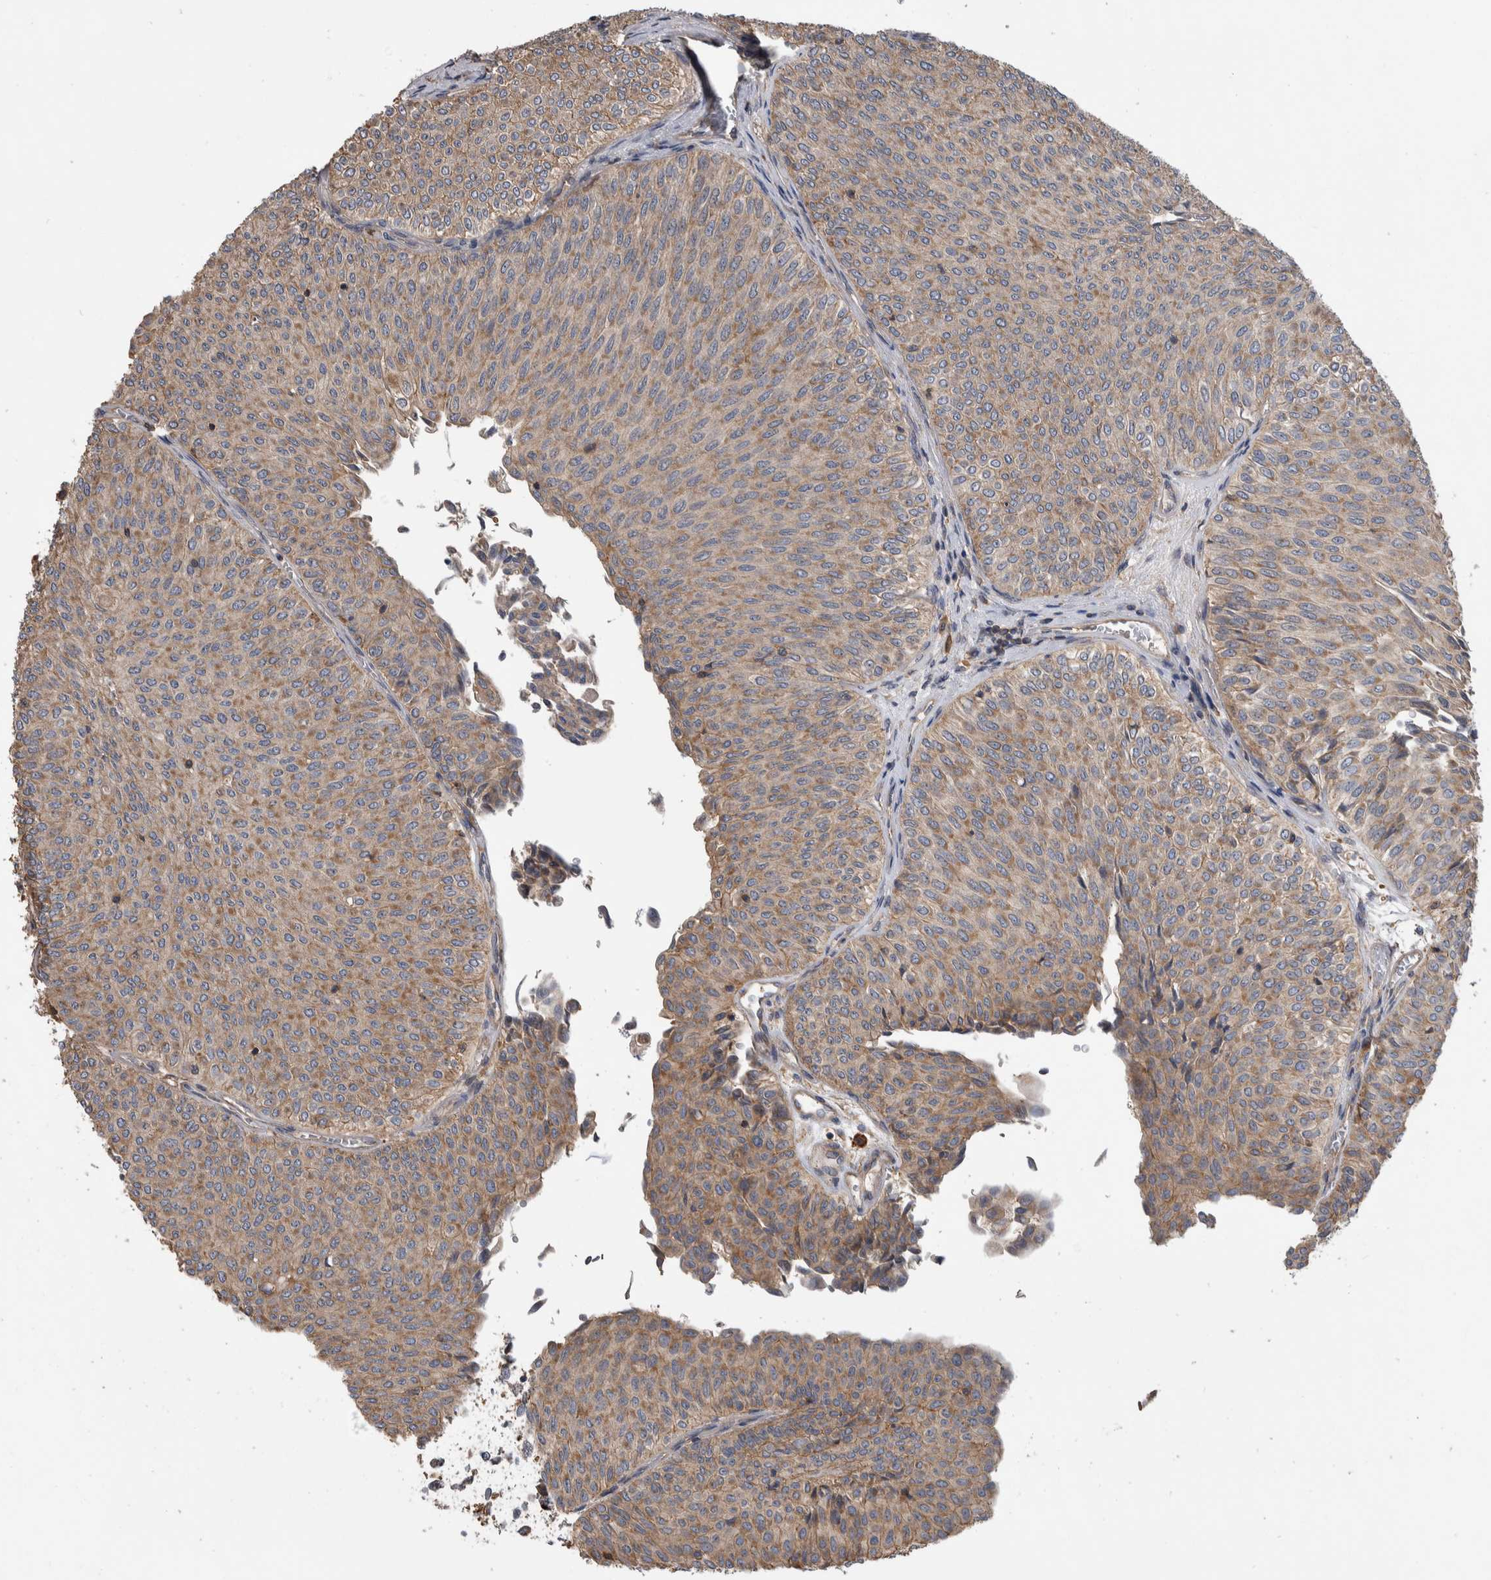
{"staining": {"intensity": "weak", "quantity": ">75%", "location": "cytoplasmic/membranous"}, "tissue": "urothelial cancer", "cell_type": "Tumor cells", "image_type": "cancer", "snomed": [{"axis": "morphology", "description": "Urothelial carcinoma, Low grade"}, {"axis": "topography", "description": "Urinary bladder"}], "caption": "Urothelial carcinoma (low-grade) stained with a brown dye reveals weak cytoplasmic/membranous positive positivity in about >75% of tumor cells.", "gene": "SDCBP", "patient": {"sex": "male", "age": 78}}